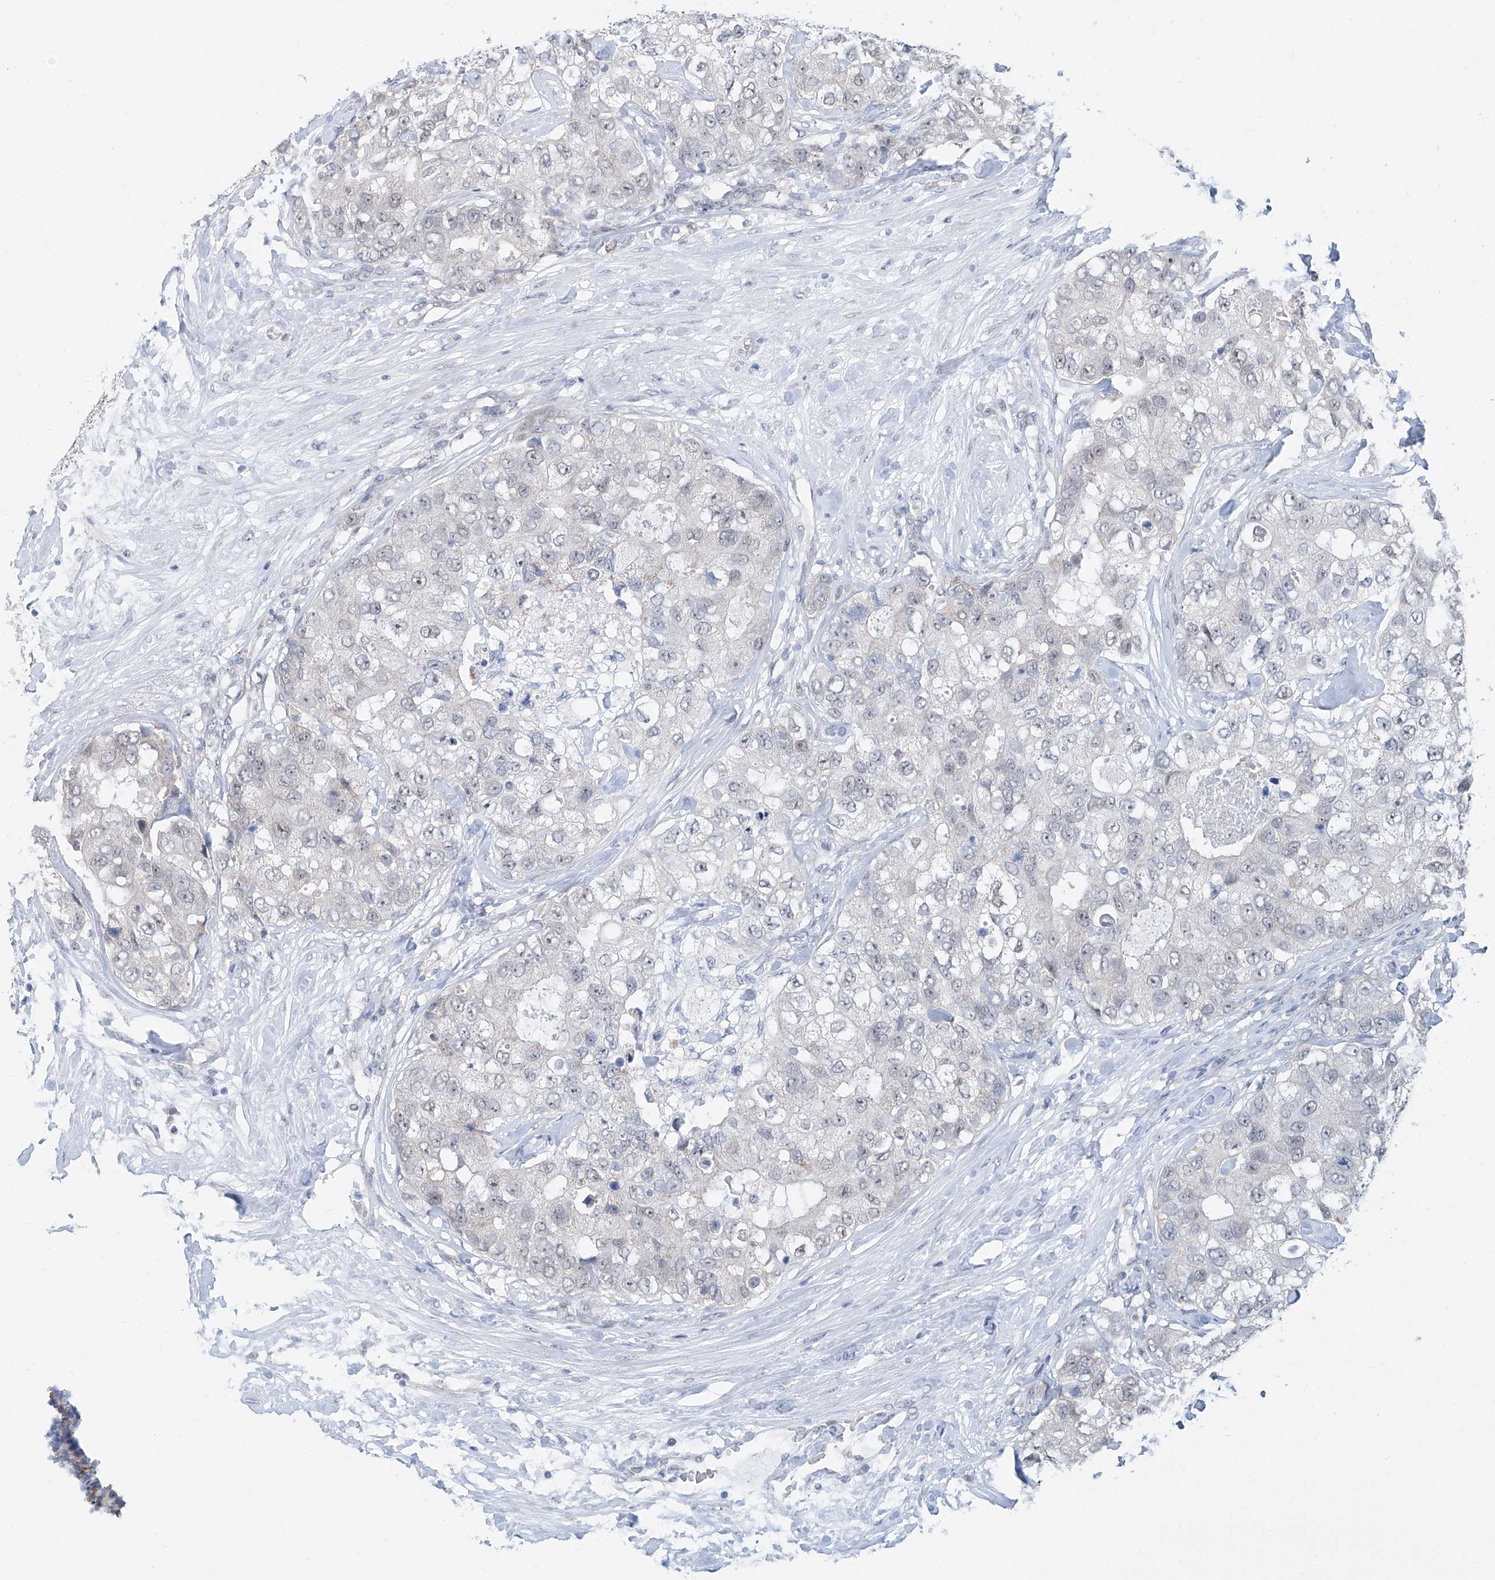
{"staining": {"intensity": "weak", "quantity": "<25%", "location": "nuclear"}, "tissue": "breast cancer", "cell_type": "Tumor cells", "image_type": "cancer", "snomed": [{"axis": "morphology", "description": "Duct carcinoma"}, {"axis": "topography", "description": "Breast"}], "caption": "High power microscopy histopathology image of an immunohistochemistry photomicrograph of breast cancer (infiltrating ductal carcinoma), revealing no significant staining in tumor cells.", "gene": "SDE2", "patient": {"sex": "female", "age": 62}}